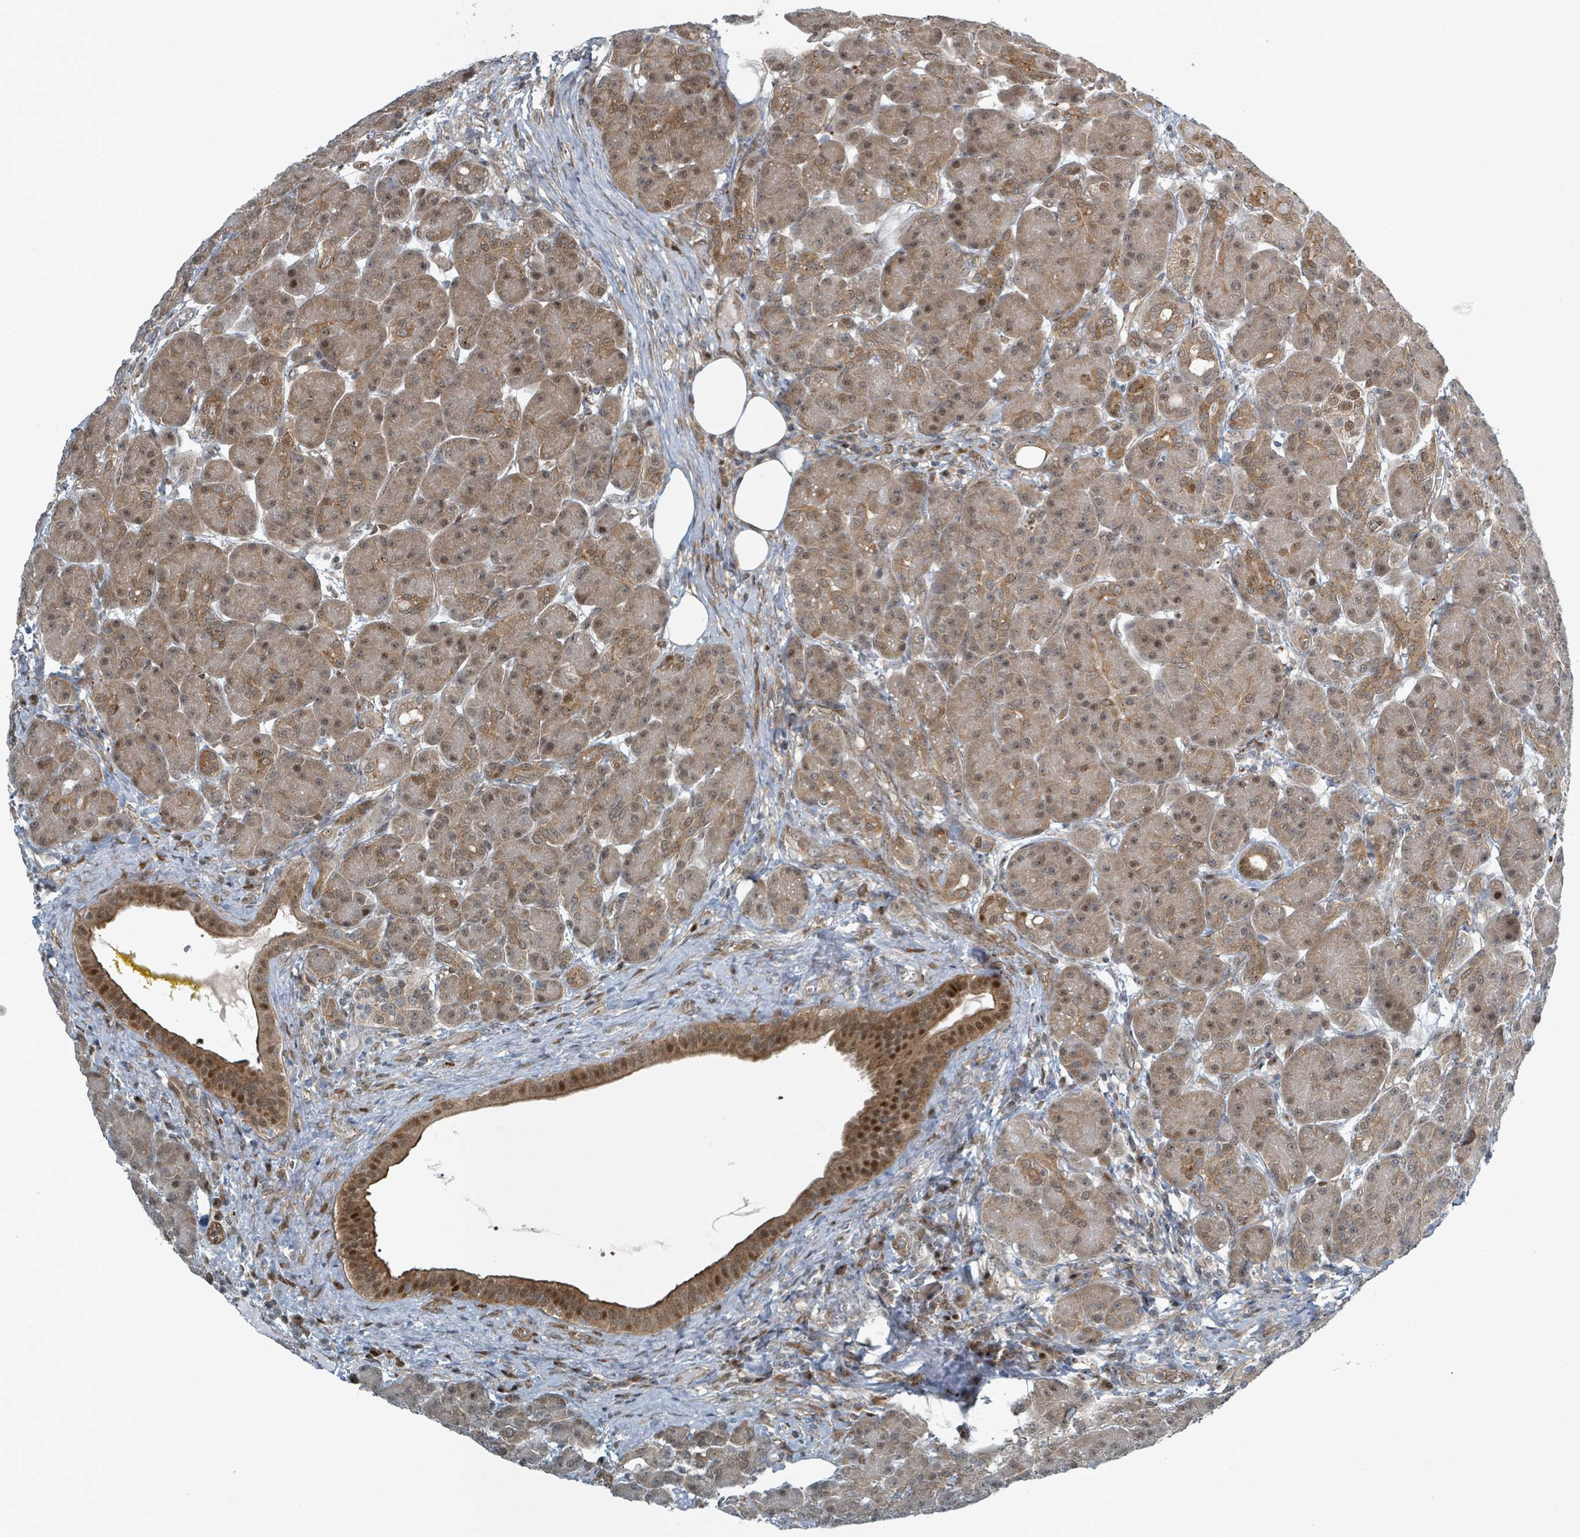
{"staining": {"intensity": "moderate", "quantity": ">75%", "location": "cytoplasmic/membranous,nuclear"}, "tissue": "pancreas", "cell_type": "Exocrine glandular cells", "image_type": "normal", "snomed": [{"axis": "morphology", "description": "Normal tissue, NOS"}, {"axis": "topography", "description": "Pancreas"}], "caption": "An immunohistochemistry (IHC) histopathology image of normal tissue is shown. Protein staining in brown shows moderate cytoplasmic/membranous,nuclear positivity in pancreas within exocrine glandular cells.", "gene": "RHPN2", "patient": {"sex": "male", "age": 63}}